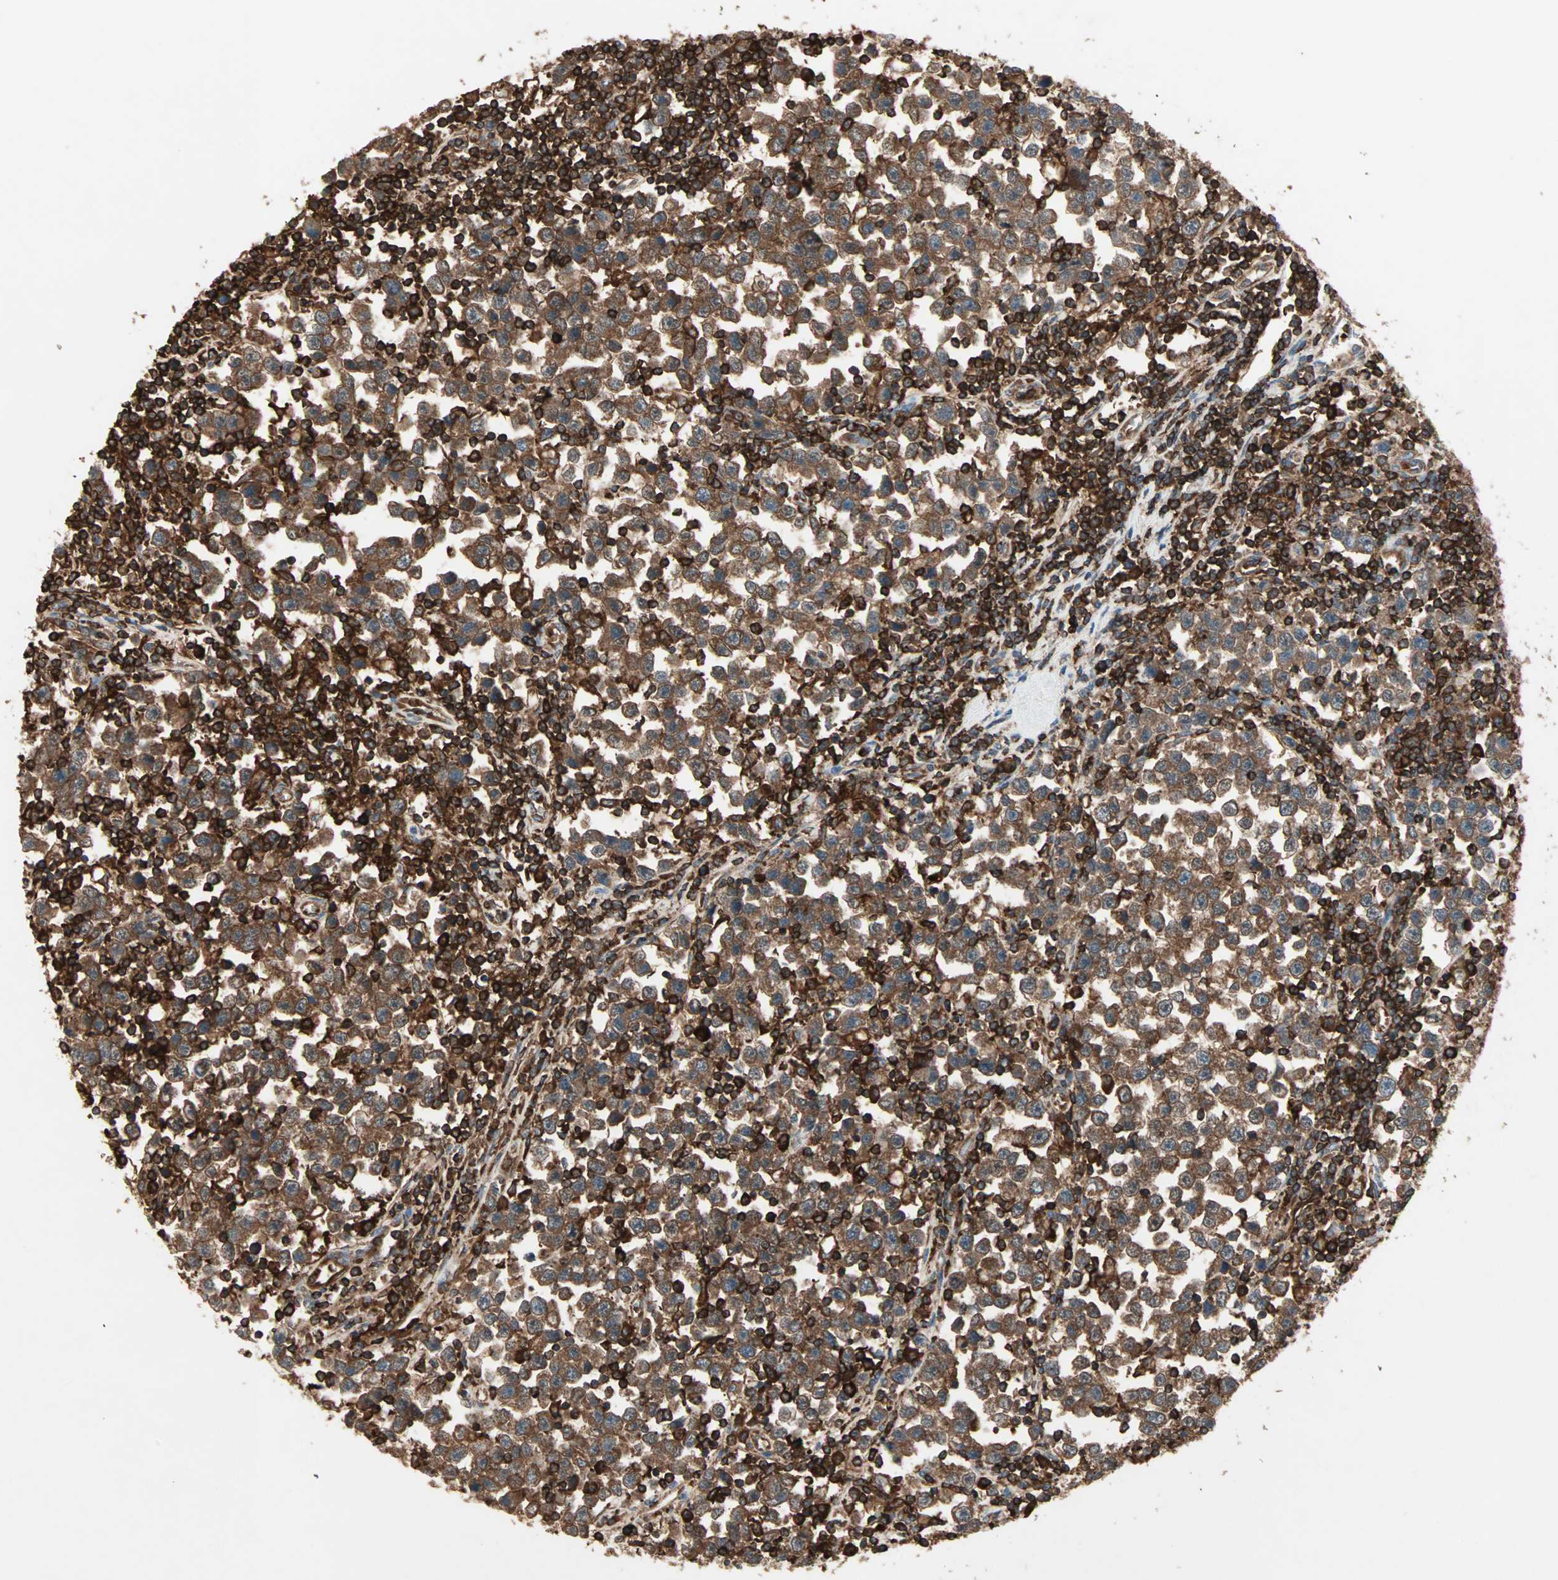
{"staining": {"intensity": "strong", "quantity": ">75%", "location": "cytoplasmic/membranous"}, "tissue": "testis cancer", "cell_type": "Tumor cells", "image_type": "cancer", "snomed": [{"axis": "morphology", "description": "Seminoma, NOS"}, {"axis": "topography", "description": "Testis"}], "caption": "DAB (3,3'-diaminobenzidine) immunohistochemical staining of testis seminoma displays strong cytoplasmic/membranous protein staining in approximately >75% of tumor cells.", "gene": "MMP3", "patient": {"sex": "male", "age": 43}}